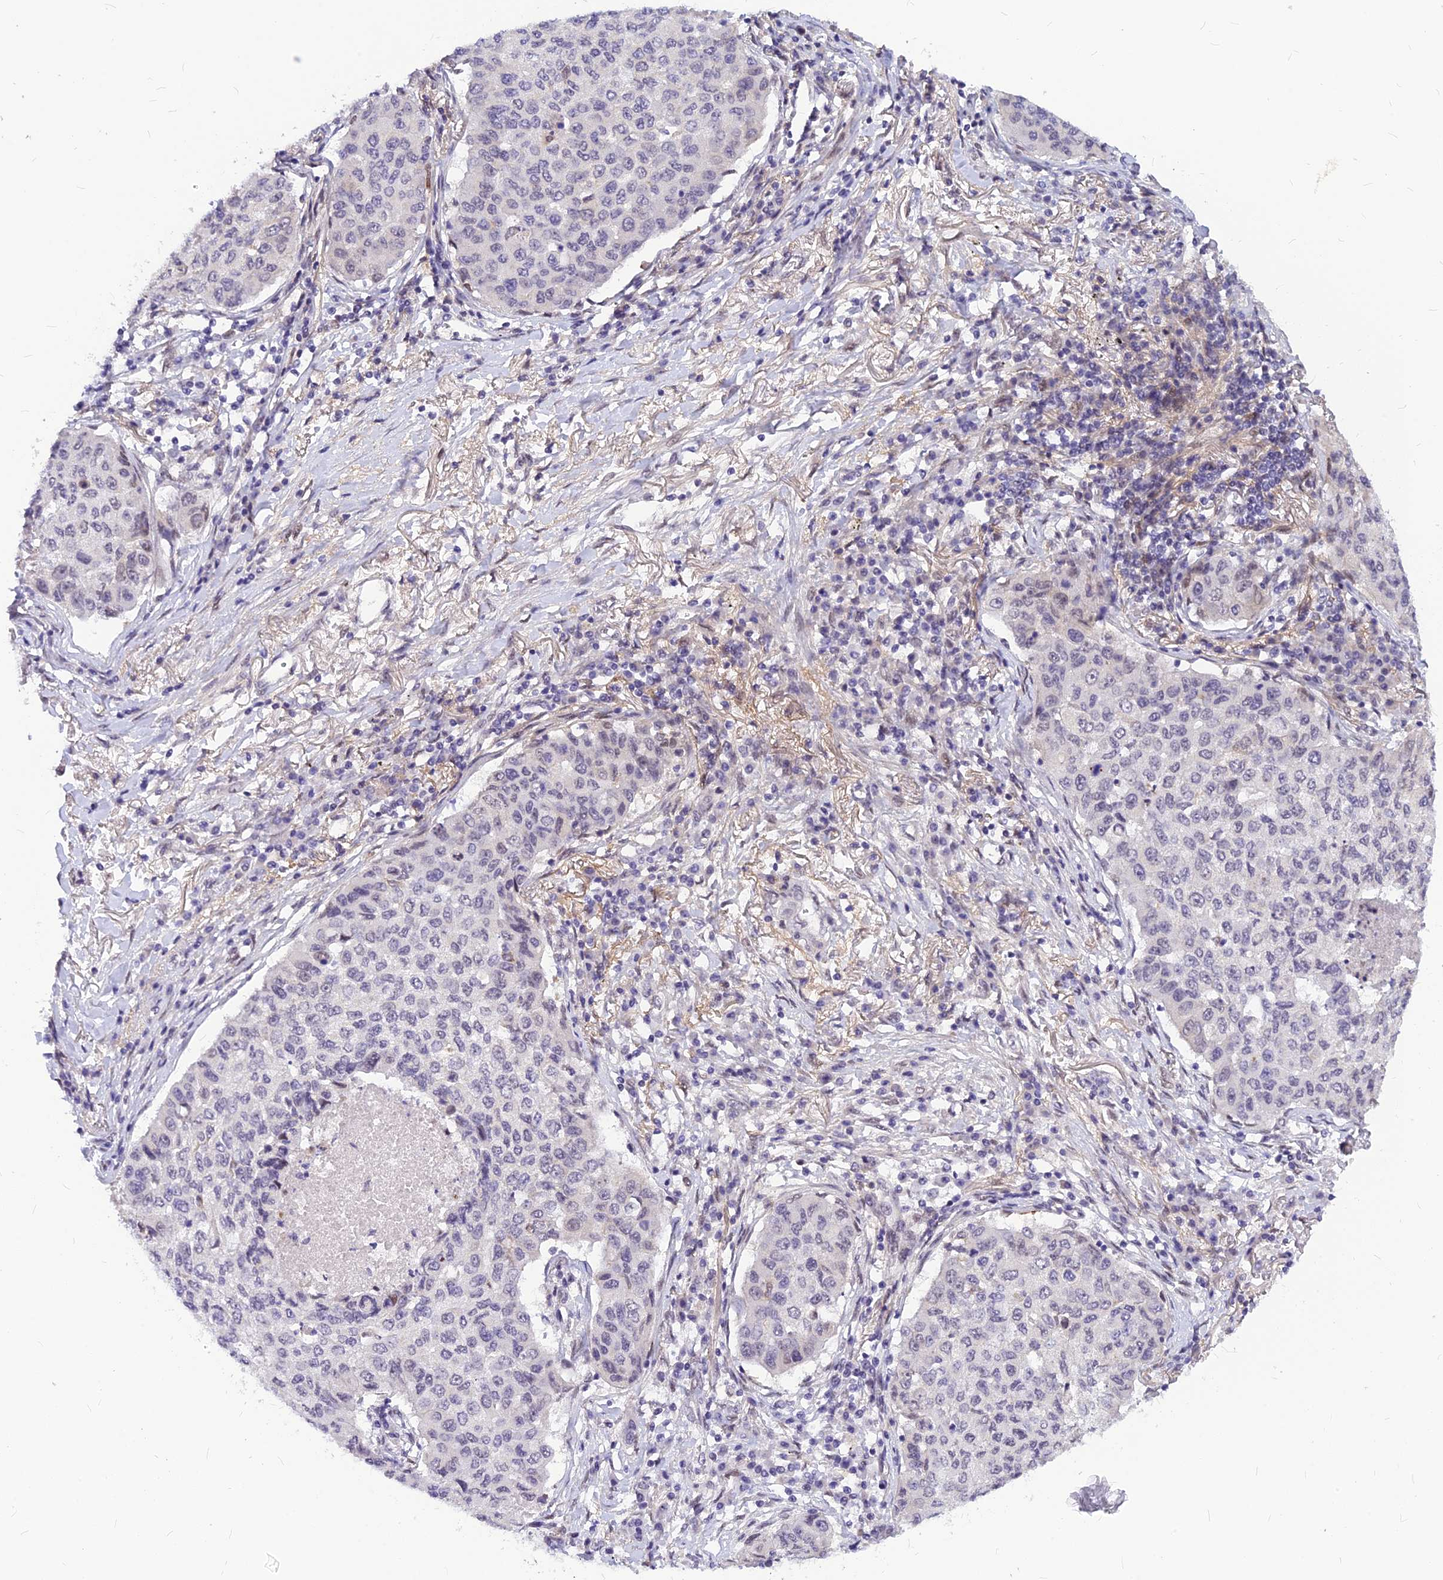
{"staining": {"intensity": "weak", "quantity": "<25%", "location": "nuclear"}, "tissue": "lung cancer", "cell_type": "Tumor cells", "image_type": "cancer", "snomed": [{"axis": "morphology", "description": "Squamous cell carcinoma, NOS"}, {"axis": "topography", "description": "Lung"}], "caption": "Lung cancer (squamous cell carcinoma) was stained to show a protein in brown. There is no significant staining in tumor cells.", "gene": "KCTD13", "patient": {"sex": "male", "age": 74}}